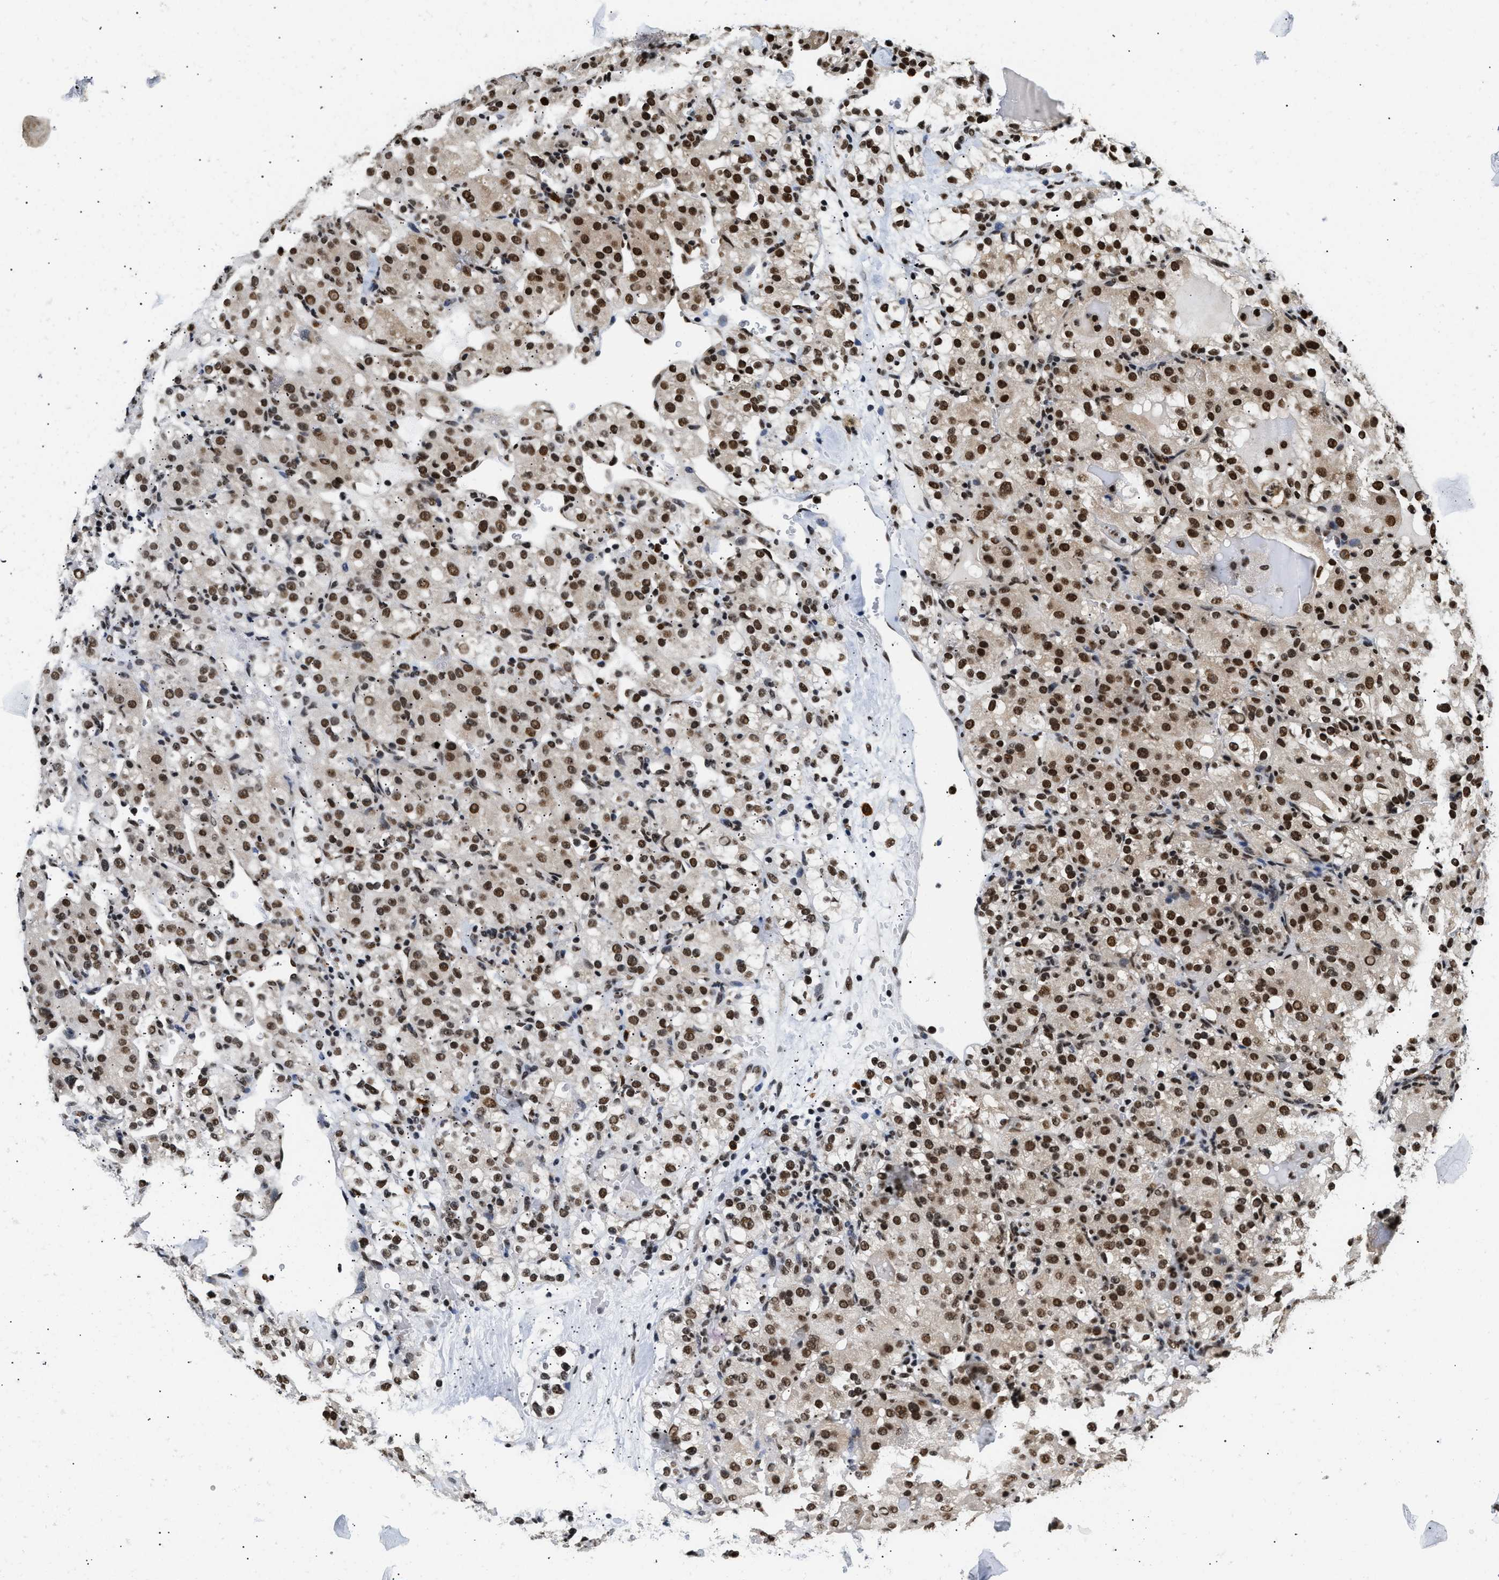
{"staining": {"intensity": "strong", "quantity": ">75%", "location": "nuclear"}, "tissue": "renal cancer", "cell_type": "Tumor cells", "image_type": "cancer", "snomed": [{"axis": "morphology", "description": "Normal tissue, NOS"}, {"axis": "morphology", "description": "Adenocarcinoma, NOS"}, {"axis": "topography", "description": "Kidney"}], "caption": "Adenocarcinoma (renal) stained with immunohistochemistry displays strong nuclear staining in approximately >75% of tumor cells.", "gene": "CCNDBP1", "patient": {"sex": "male", "age": 61}}